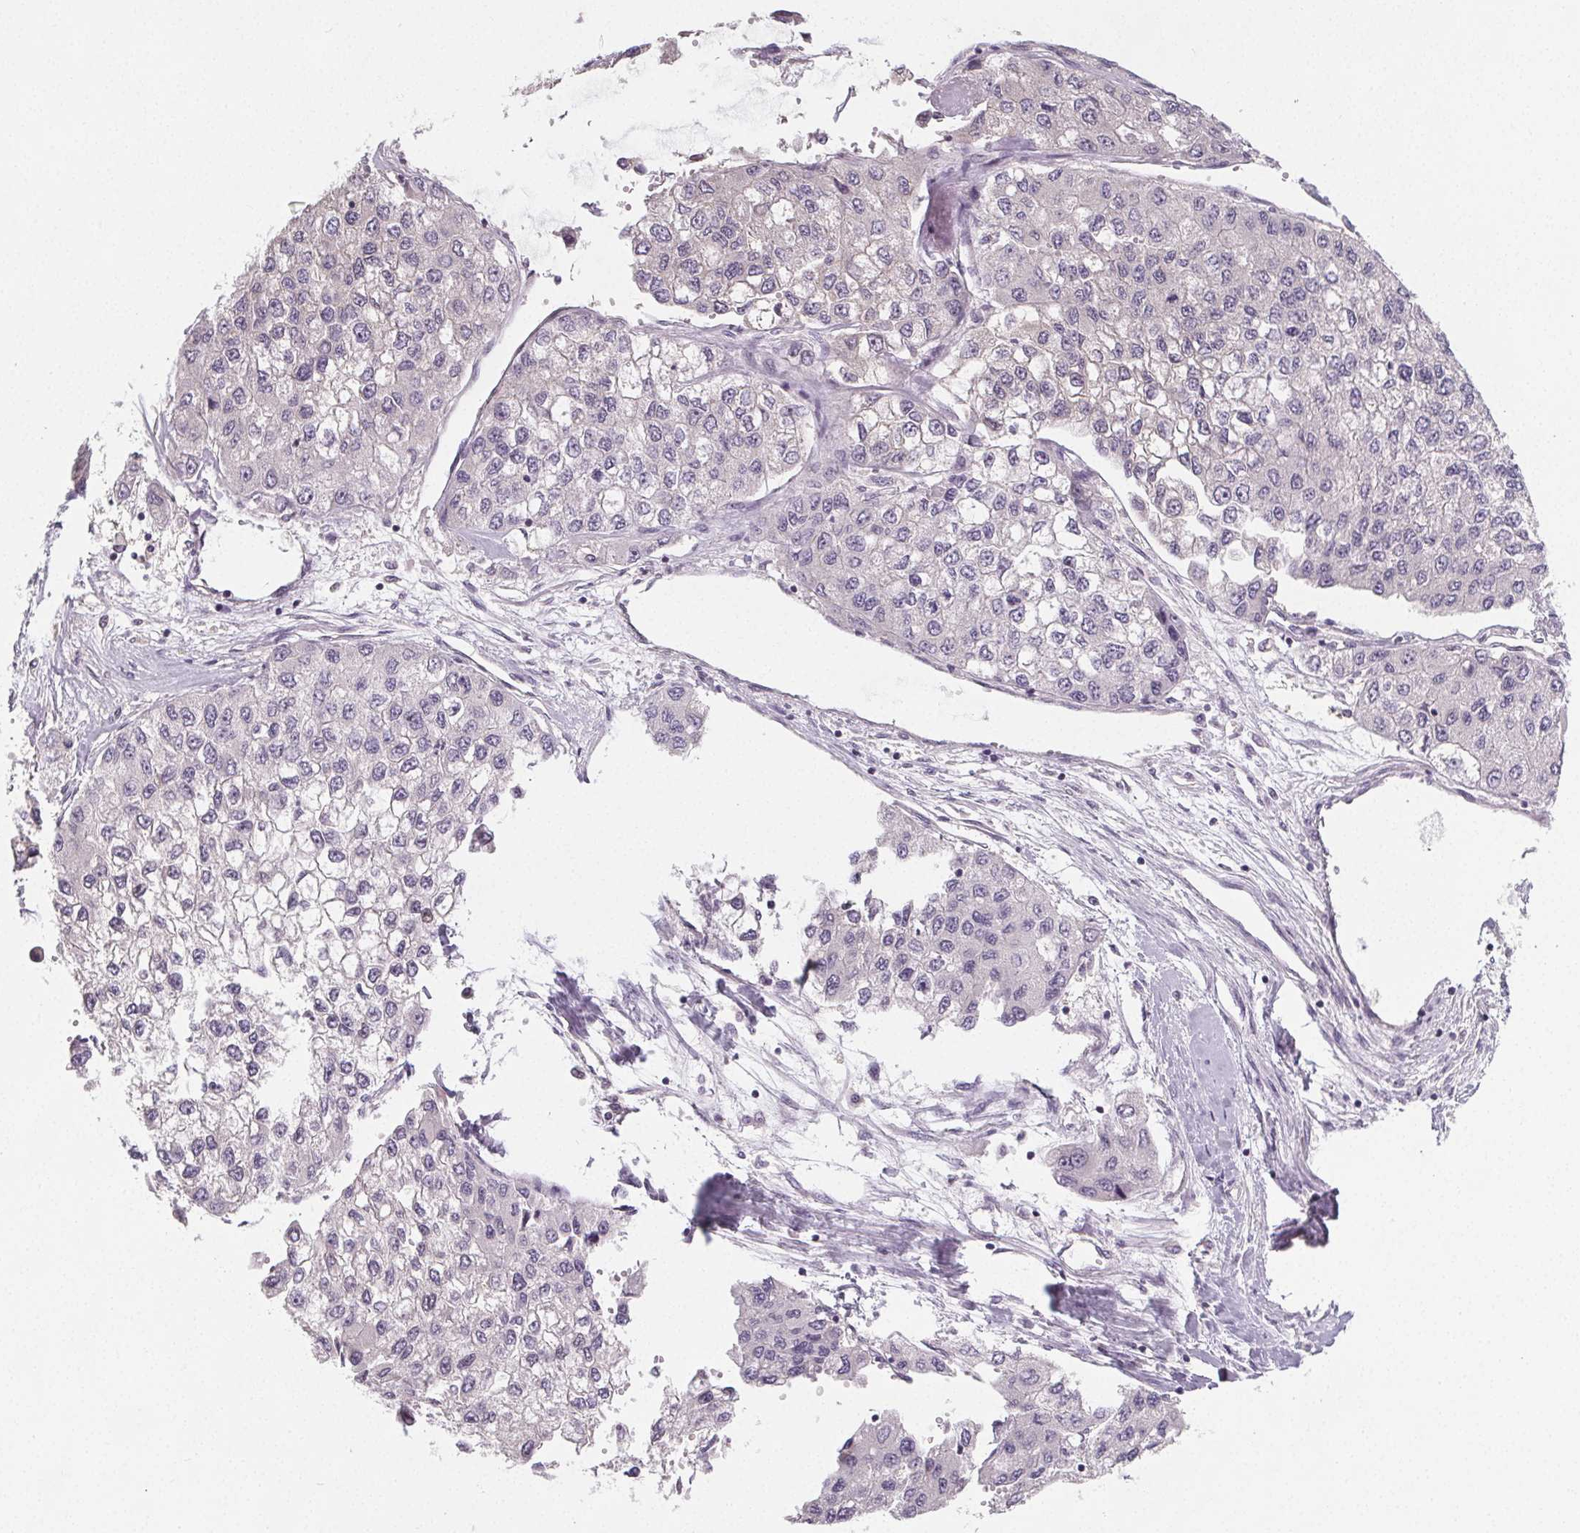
{"staining": {"intensity": "negative", "quantity": "none", "location": "none"}, "tissue": "liver cancer", "cell_type": "Tumor cells", "image_type": "cancer", "snomed": [{"axis": "morphology", "description": "Carcinoma, Hepatocellular, NOS"}, {"axis": "topography", "description": "Liver"}], "caption": "Tumor cells are negative for brown protein staining in liver cancer.", "gene": "SLC26A2", "patient": {"sex": "female", "age": 66}}